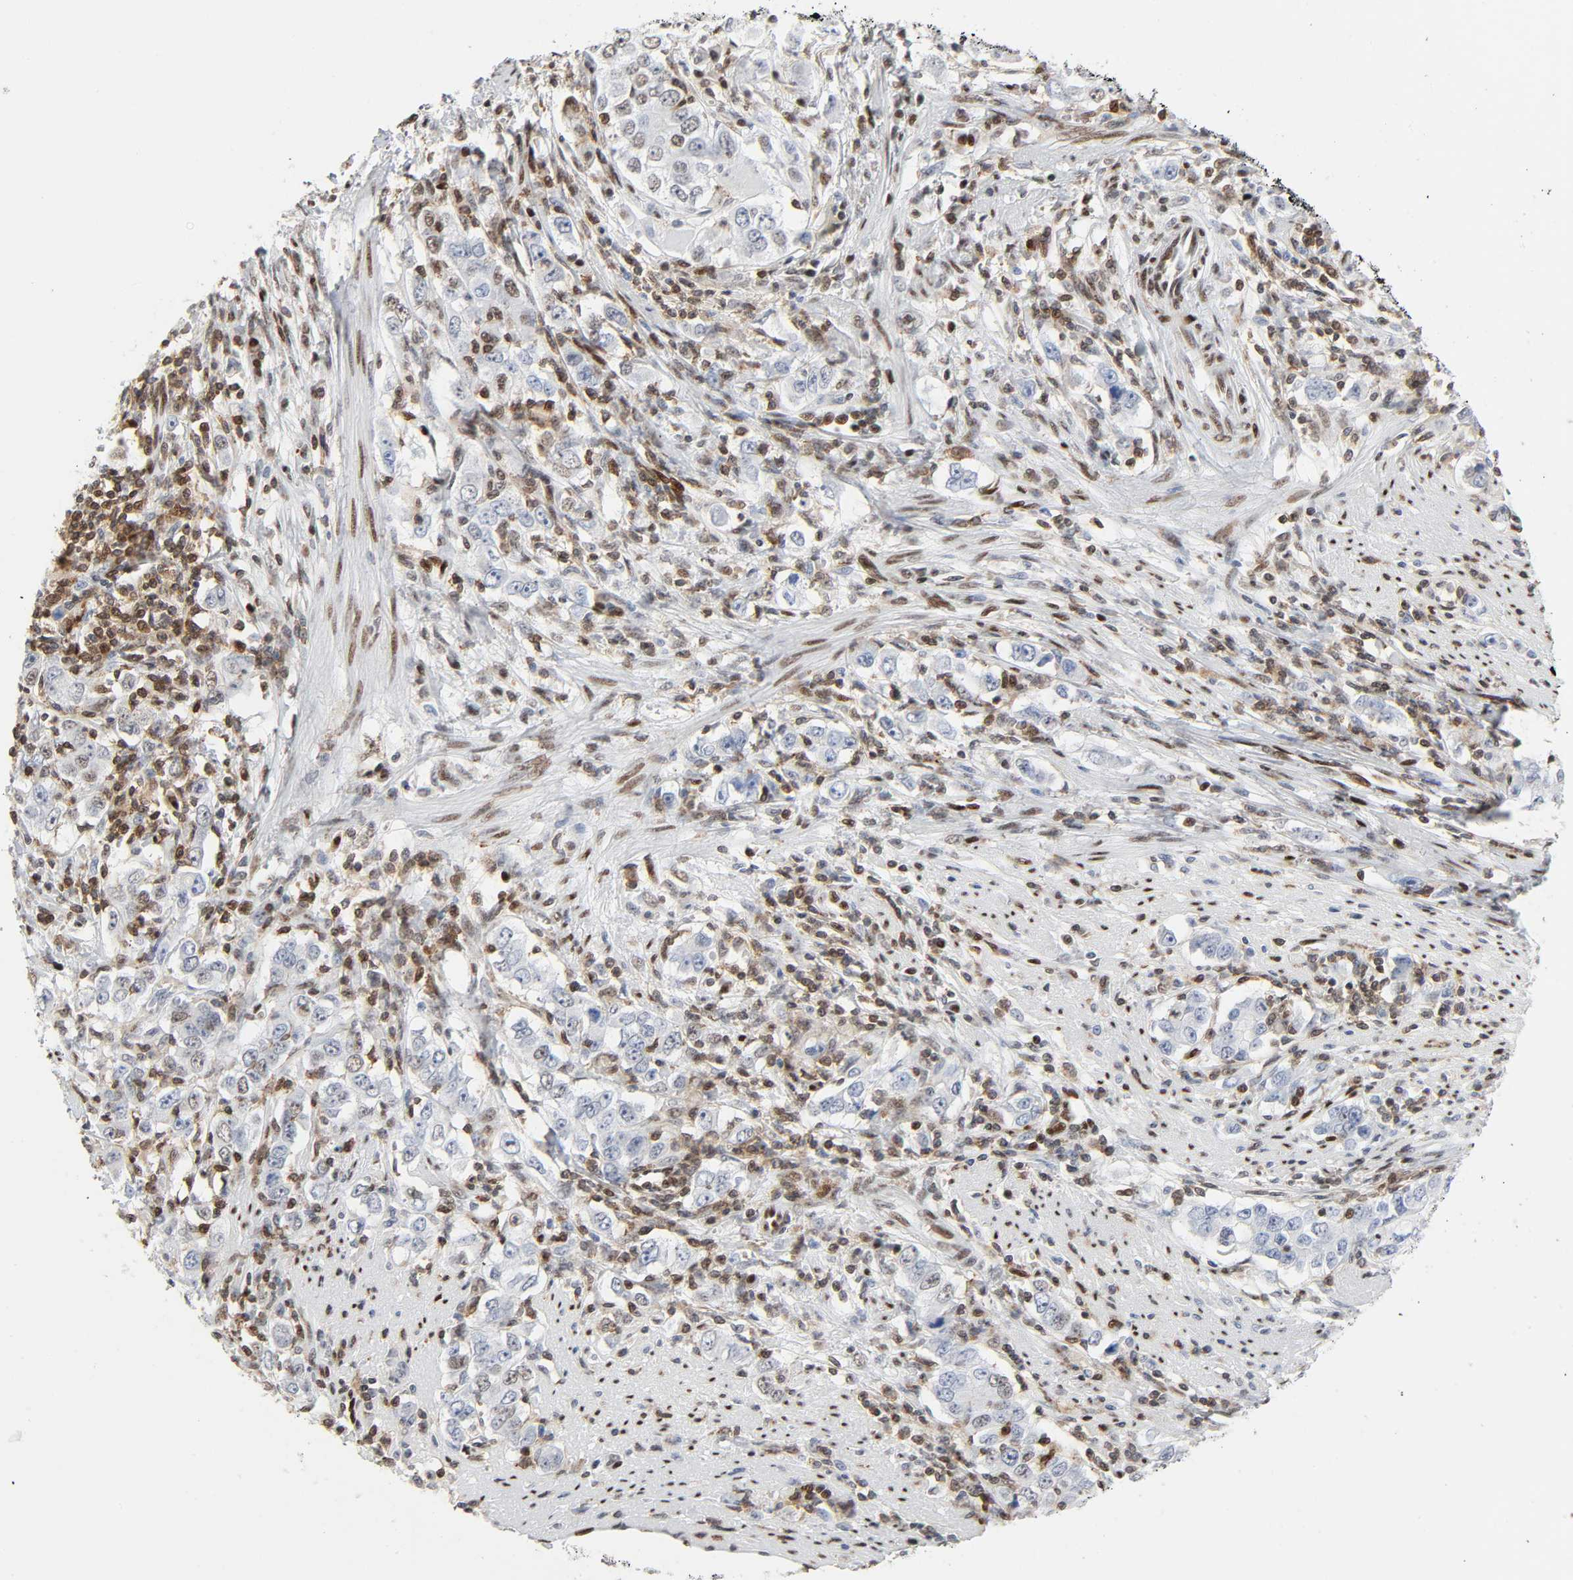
{"staining": {"intensity": "weak", "quantity": "<25%", "location": "nuclear"}, "tissue": "stomach cancer", "cell_type": "Tumor cells", "image_type": "cancer", "snomed": [{"axis": "morphology", "description": "Adenocarcinoma, NOS"}, {"axis": "topography", "description": "Stomach, lower"}], "caption": "A micrograph of human stomach cancer (adenocarcinoma) is negative for staining in tumor cells. (DAB (3,3'-diaminobenzidine) immunohistochemistry (IHC), high magnification).", "gene": "WAS", "patient": {"sex": "female", "age": 72}}